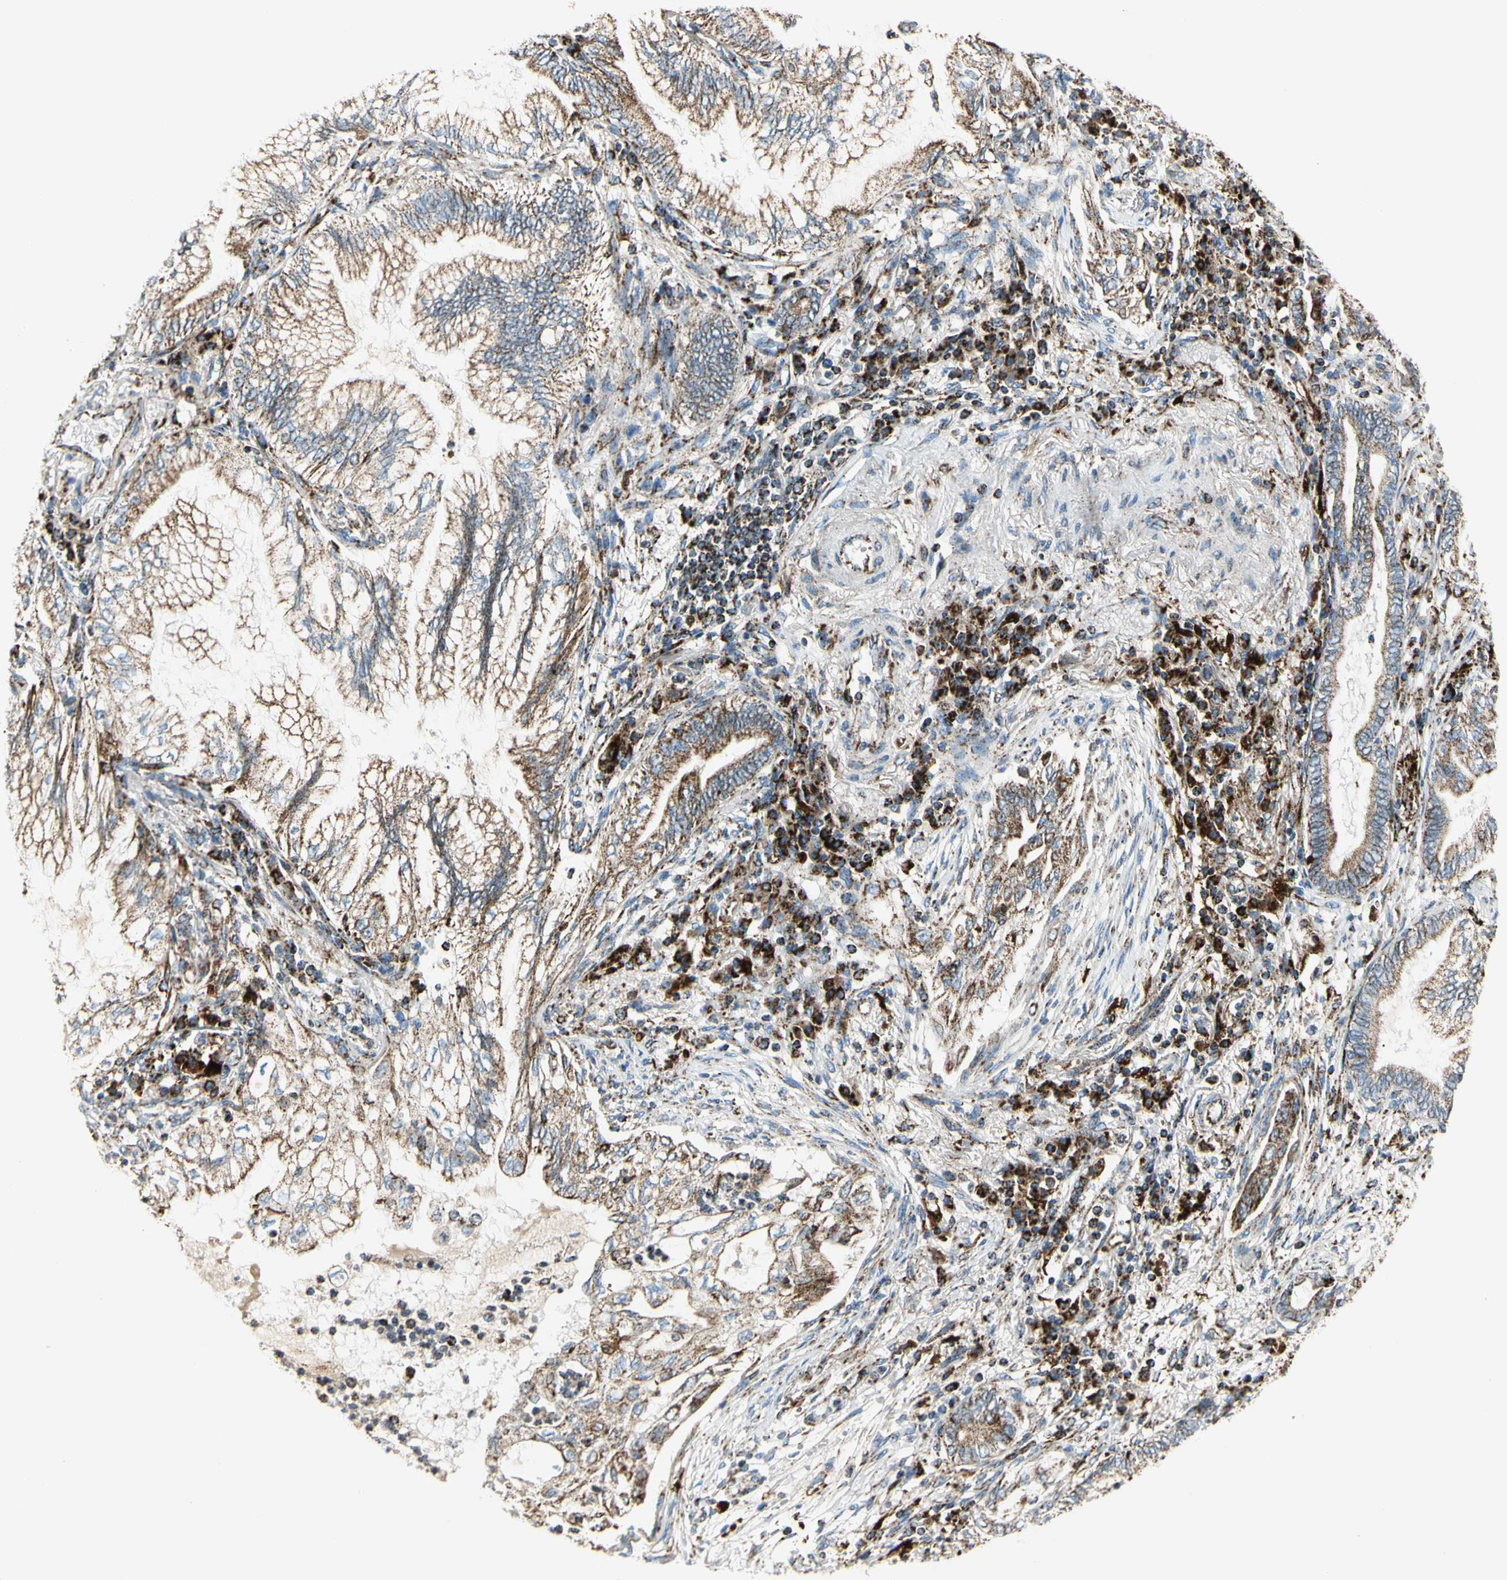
{"staining": {"intensity": "moderate", "quantity": ">75%", "location": "cytoplasmic/membranous"}, "tissue": "lung cancer", "cell_type": "Tumor cells", "image_type": "cancer", "snomed": [{"axis": "morphology", "description": "Normal tissue, NOS"}, {"axis": "morphology", "description": "Adenocarcinoma, NOS"}, {"axis": "topography", "description": "Bronchus"}, {"axis": "topography", "description": "Lung"}], "caption": "Approximately >75% of tumor cells in adenocarcinoma (lung) display moderate cytoplasmic/membranous protein expression as visualized by brown immunohistochemical staining.", "gene": "ME2", "patient": {"sex": "female", "age": 70}}